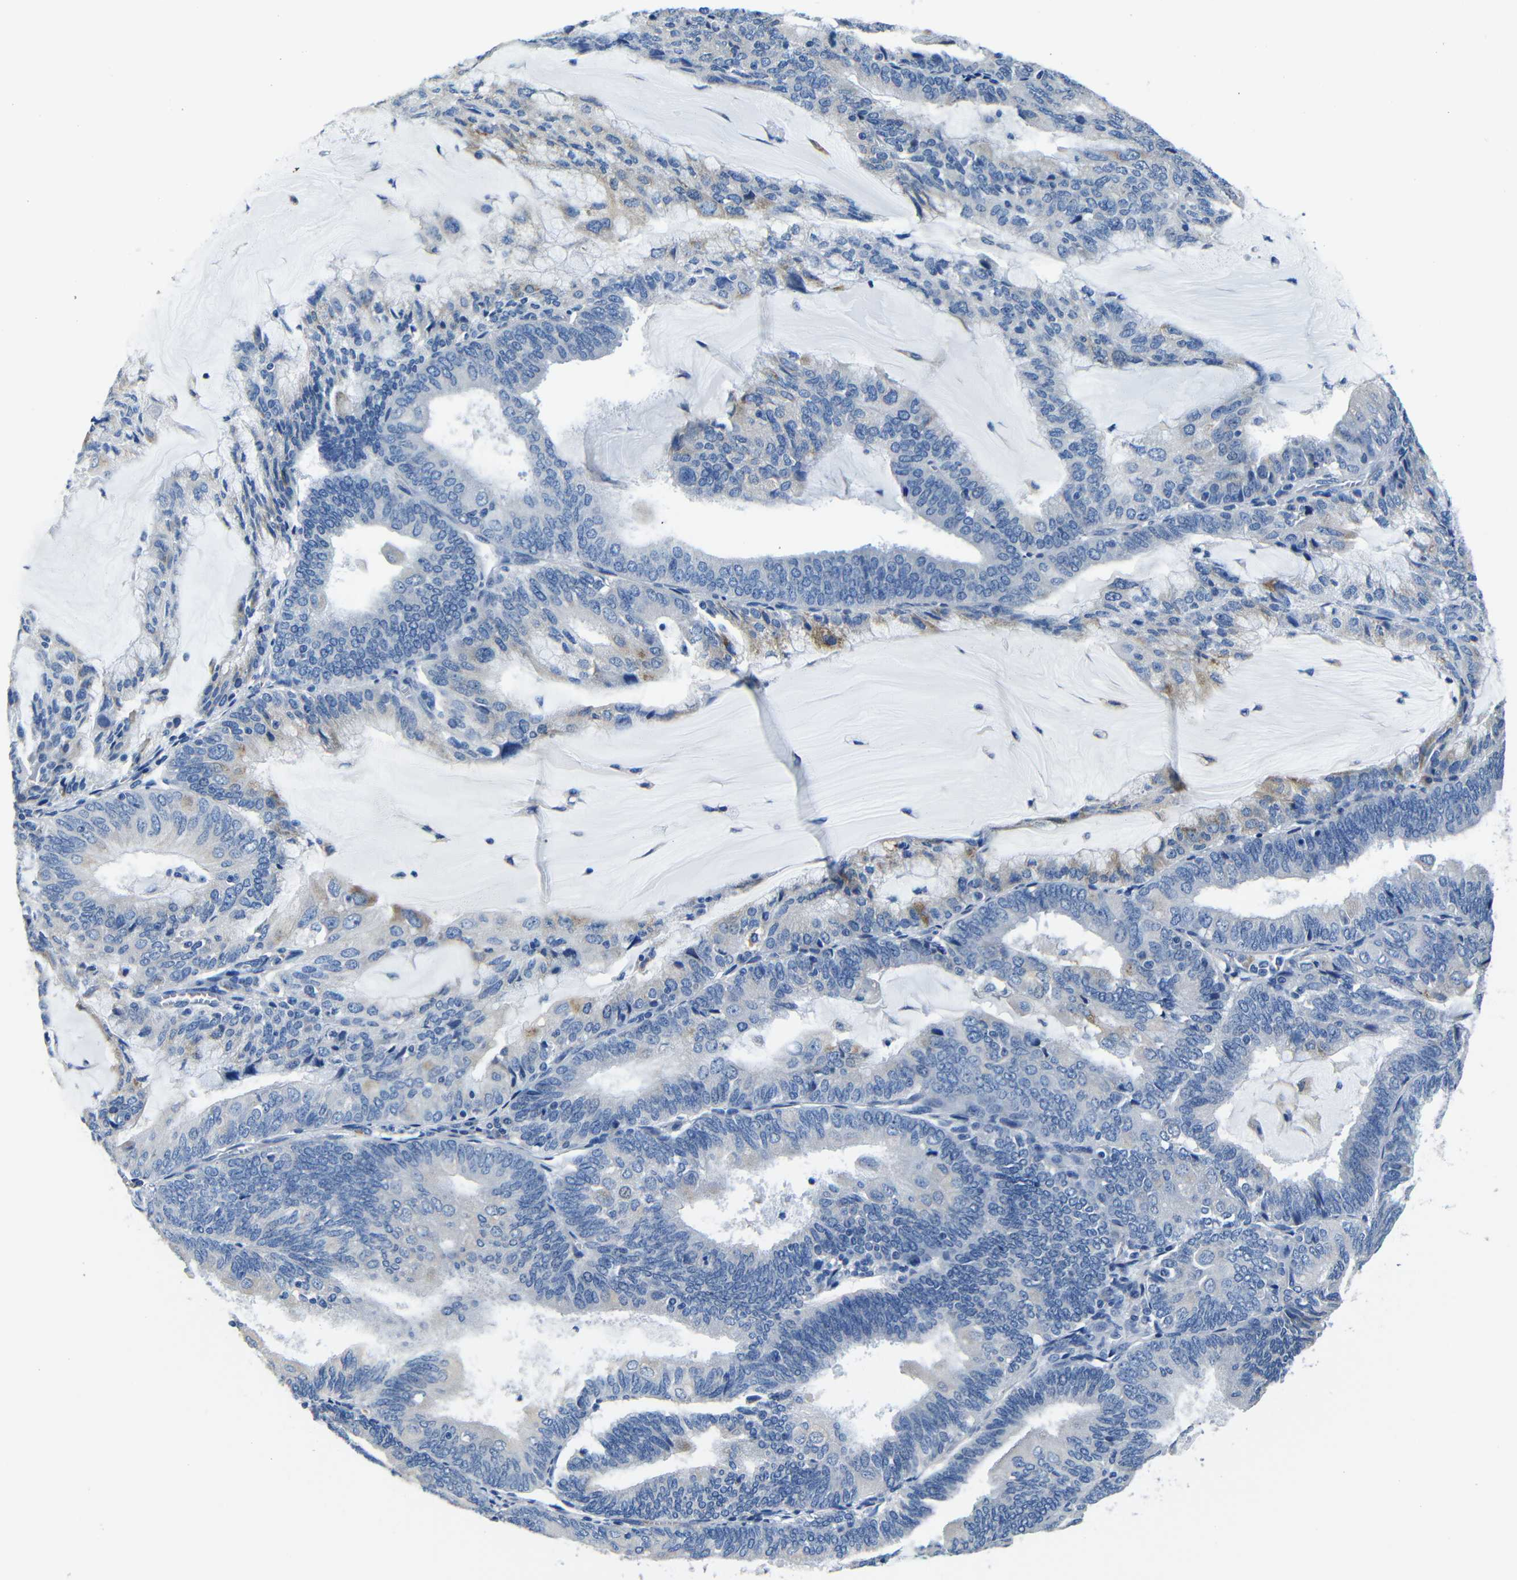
{"staining": {"intensity": "moderate", "quantity": "<25%", "location": "cytoplasmic/membranous"}, "tissue": "endometrial cancer", "cell_type": "Tumor cells", "image_type": "cancer", "snomed": [{"axis": "morphology", "description": "Adenocarcinoma, NOS"}, {"axis": "topography", "description": "Endometrium"}], "caption": "Moderate cytoplasmic/membranous staining for a protein is present in about <25% of tumor cells of endometrial cancer (adenocarcinoma) using immunohistochemistry (IHC).", "gene": "TNFAIP1", "patient": {"sex": "female", "age": 81}}